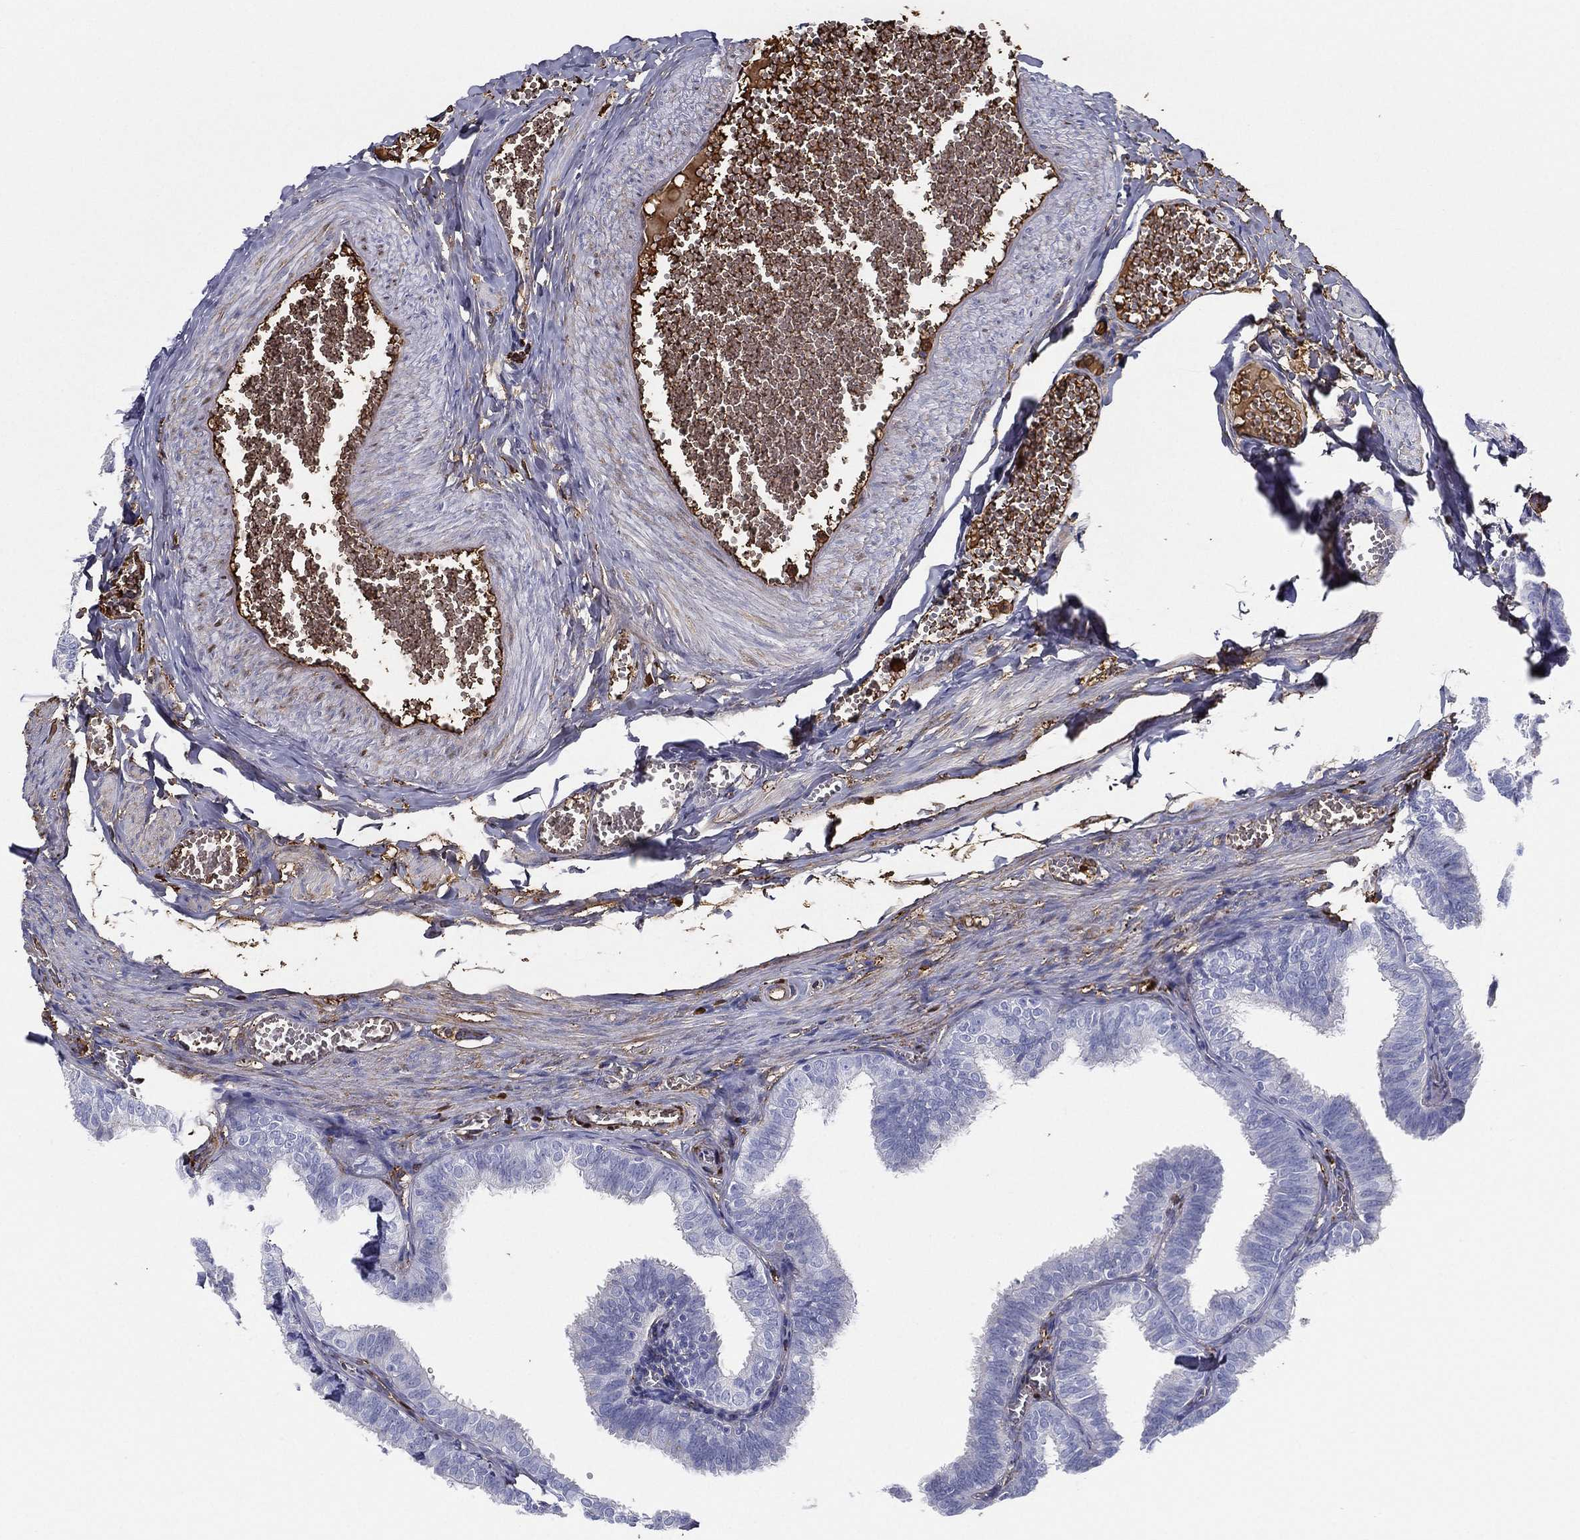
{"staining": {"intensity": "negative", "quantity": "none", "location": "none"}, "tissue": "fallopian tube", "cell_type": "Glandular cells", "image_type": "normal", "snomed": [{"axis": "morphology", "description": "Normal tissue, NOS"}, {"axis": "topography", "description": "Fallopian tube"}], "caption": "Glandular cells show no significant protein staining in normal fallopian tube. (DAB (3,3'-diaminobenzidine) IHC, high magnification).", "gene": "IFNB1", "patient": {"sex": "female", "age": 25}}